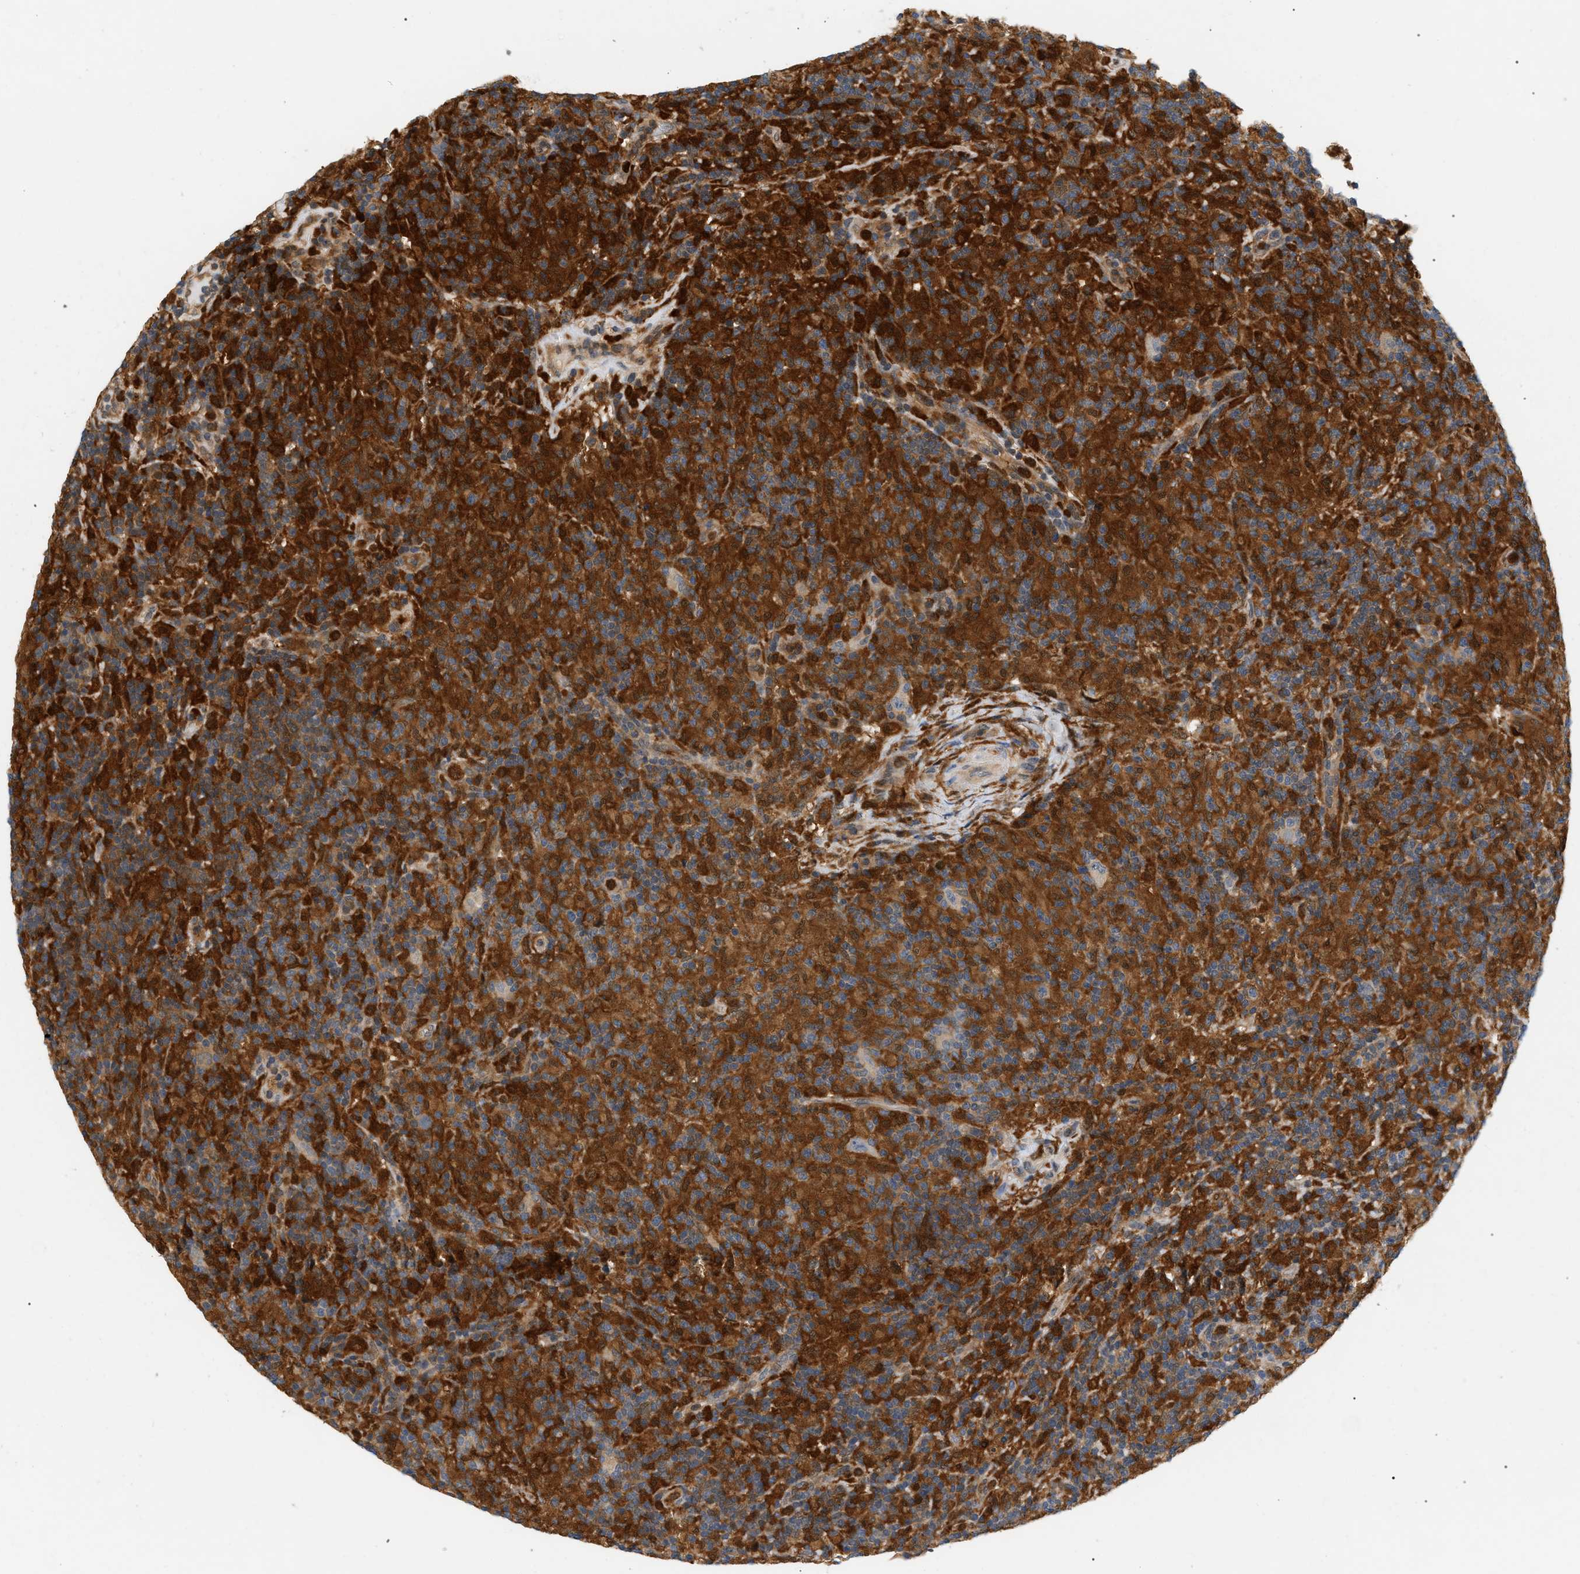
{"staining": {"intensity": "strong", "quantity": ">75%", "location": "cytoplasmic/membranous"}, "tissue": "lymphoma", "cell_type": "Tumor cells", "image_type": "cancer", "snomed": [{"axis": "morphology", "description": "Hodgkin's disease, NOS"}, {"axis": "topography", "description": "Lymph node"}], "caption": "Immunohistochemical staining of human Hodgkin's disease displays high levels of strong cytoplasmic/membranous staining in about >75% of tumor cells.", "gene": "PYCARD", "patient": {"sex": "male", "age": 70}}